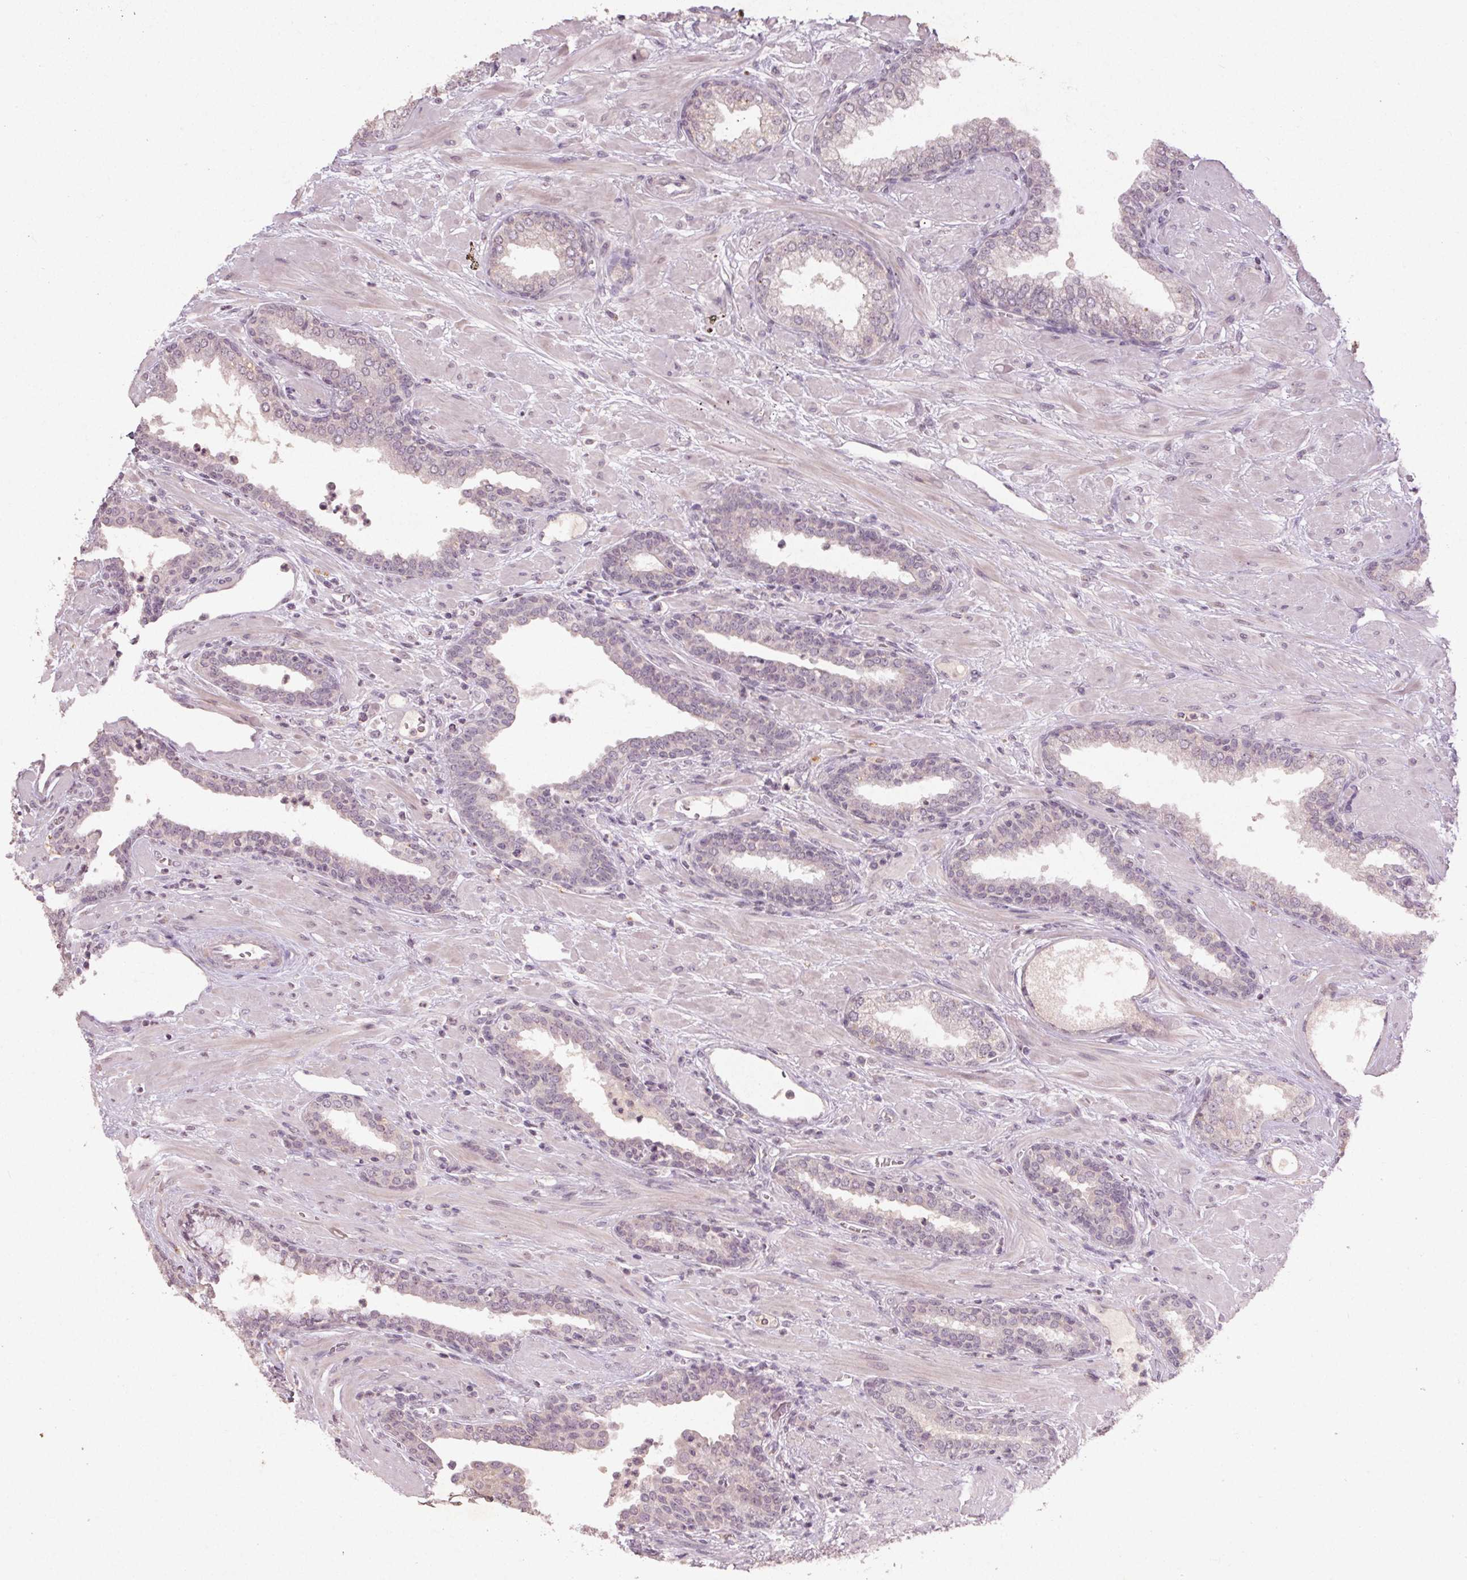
{"staining": {"intensity": "negative", "quantity": "none", "location": "none"}, "tissue": "prostate cancer", "cell_type": "Tumor cells", "image_type": "cancer", "snomed": [{"axis": "morphology", "description": "Adenocarcinoma, Low grade"}, {"axis": "topography", "description": "Prostate"}], "caption": "Micrograph shows no significant protein positivity in tumor cells of adenocarcinoma (low-grade) (prostate). The staining is performed using DAB brown chromogen with nuclei counter-stained in using hematoxylin.", "gene": "KLRC3", "patient": {"sex": "male", "age": 61}}